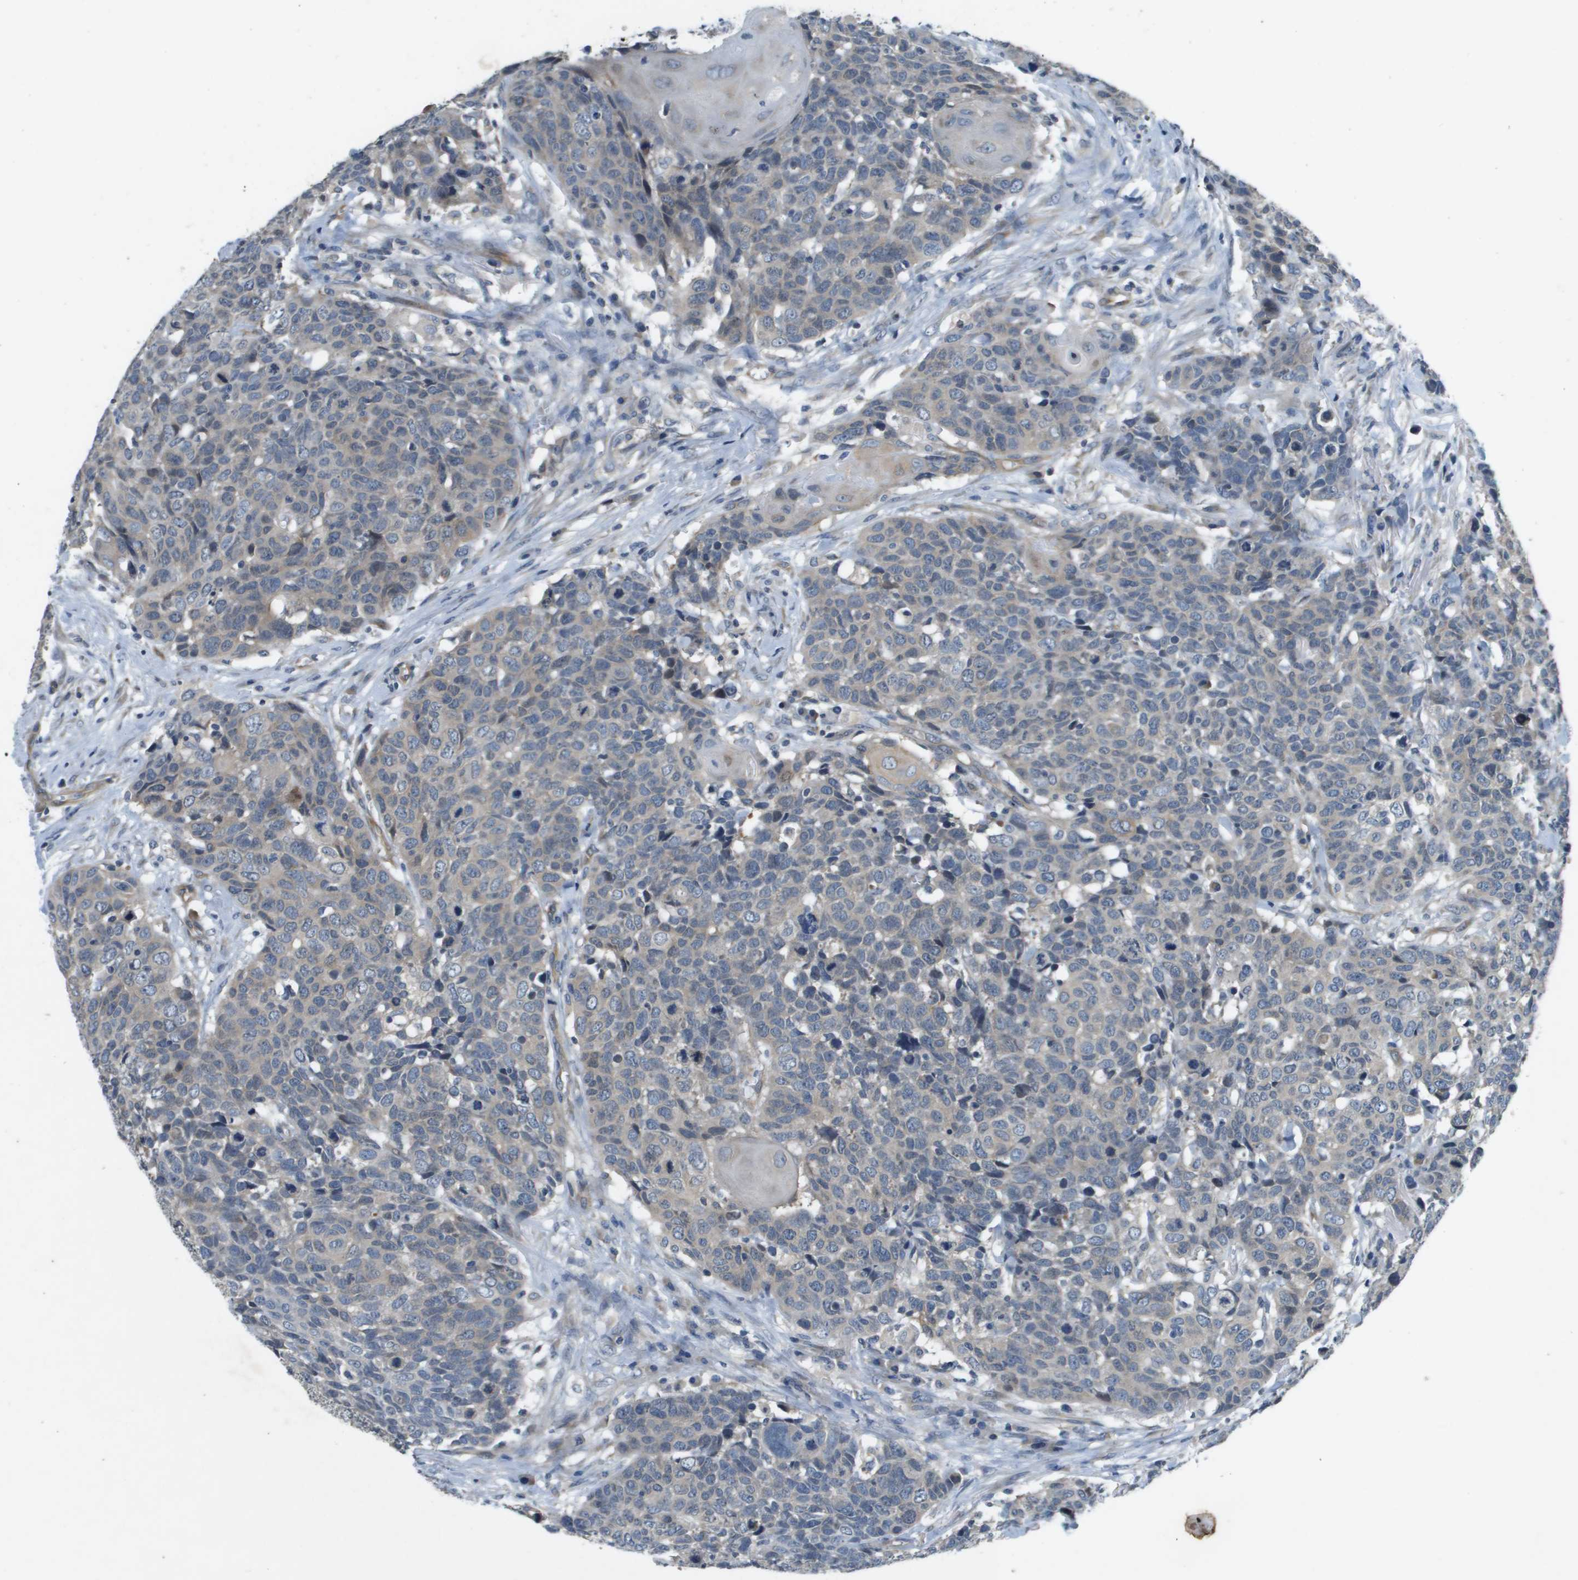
{"staining": {"intensity": "negative", "quantity": "none", "location": "none"}, "tissue": "head and neck cancer", "cell_type": "Tumor cells", "image_type": "cancer", "snomed": [{"axis": "morphology", "description": "Squamous cell carcinoma, NOS"}, {"axis": "topography", "description": "Head-Neck"}], "caption": "This is a image of immunohistochemistry (IHC) staining of head and neck squamous cell carcinoma, which shows no staining in tumor cells. (DAB (3,3'-diaminobenzidine) immunohistochemistry (IHC), high magnification).", "gene": "PGAP3", "patient": {"sex": "male", "age": 66}}